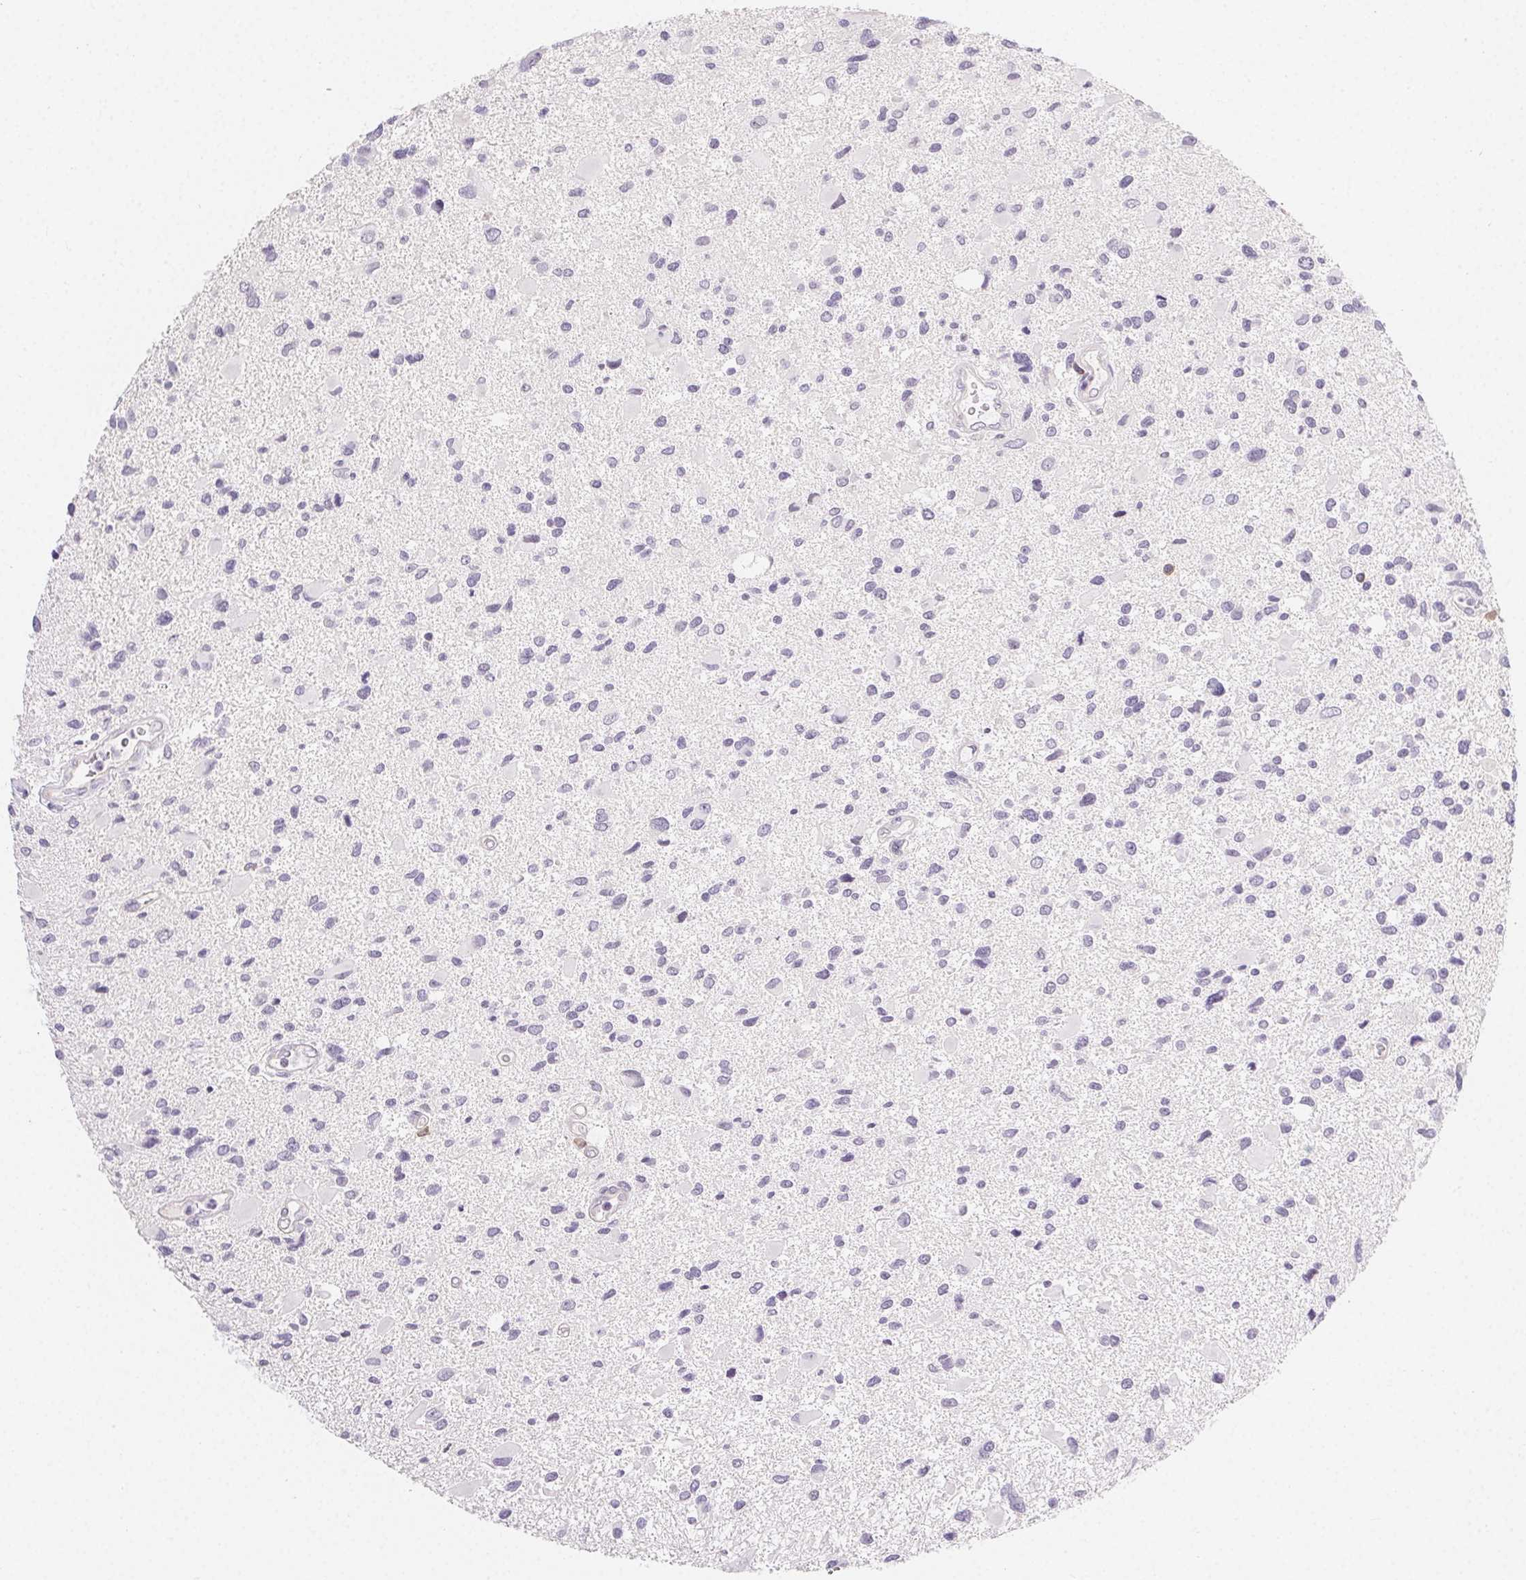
{"staining": {"intensity": "negative", "quantity": "none", "location": "none"}, "tissue": "glioma", "cell_type": "Tumor cells", "image_type": "cancer", "snomed": [{"axis": "morphology", "description": "Glioma, malignant, Low grade"}, {"axis": "topography", "description": "Brain"}], "caption": "The immunohistochemistry (IHC) micrograph has no significant positivity in tumor cells of glioma tissue.", "gene": "CSN1S1", "patient": {"sex": "female", "age": 32}}